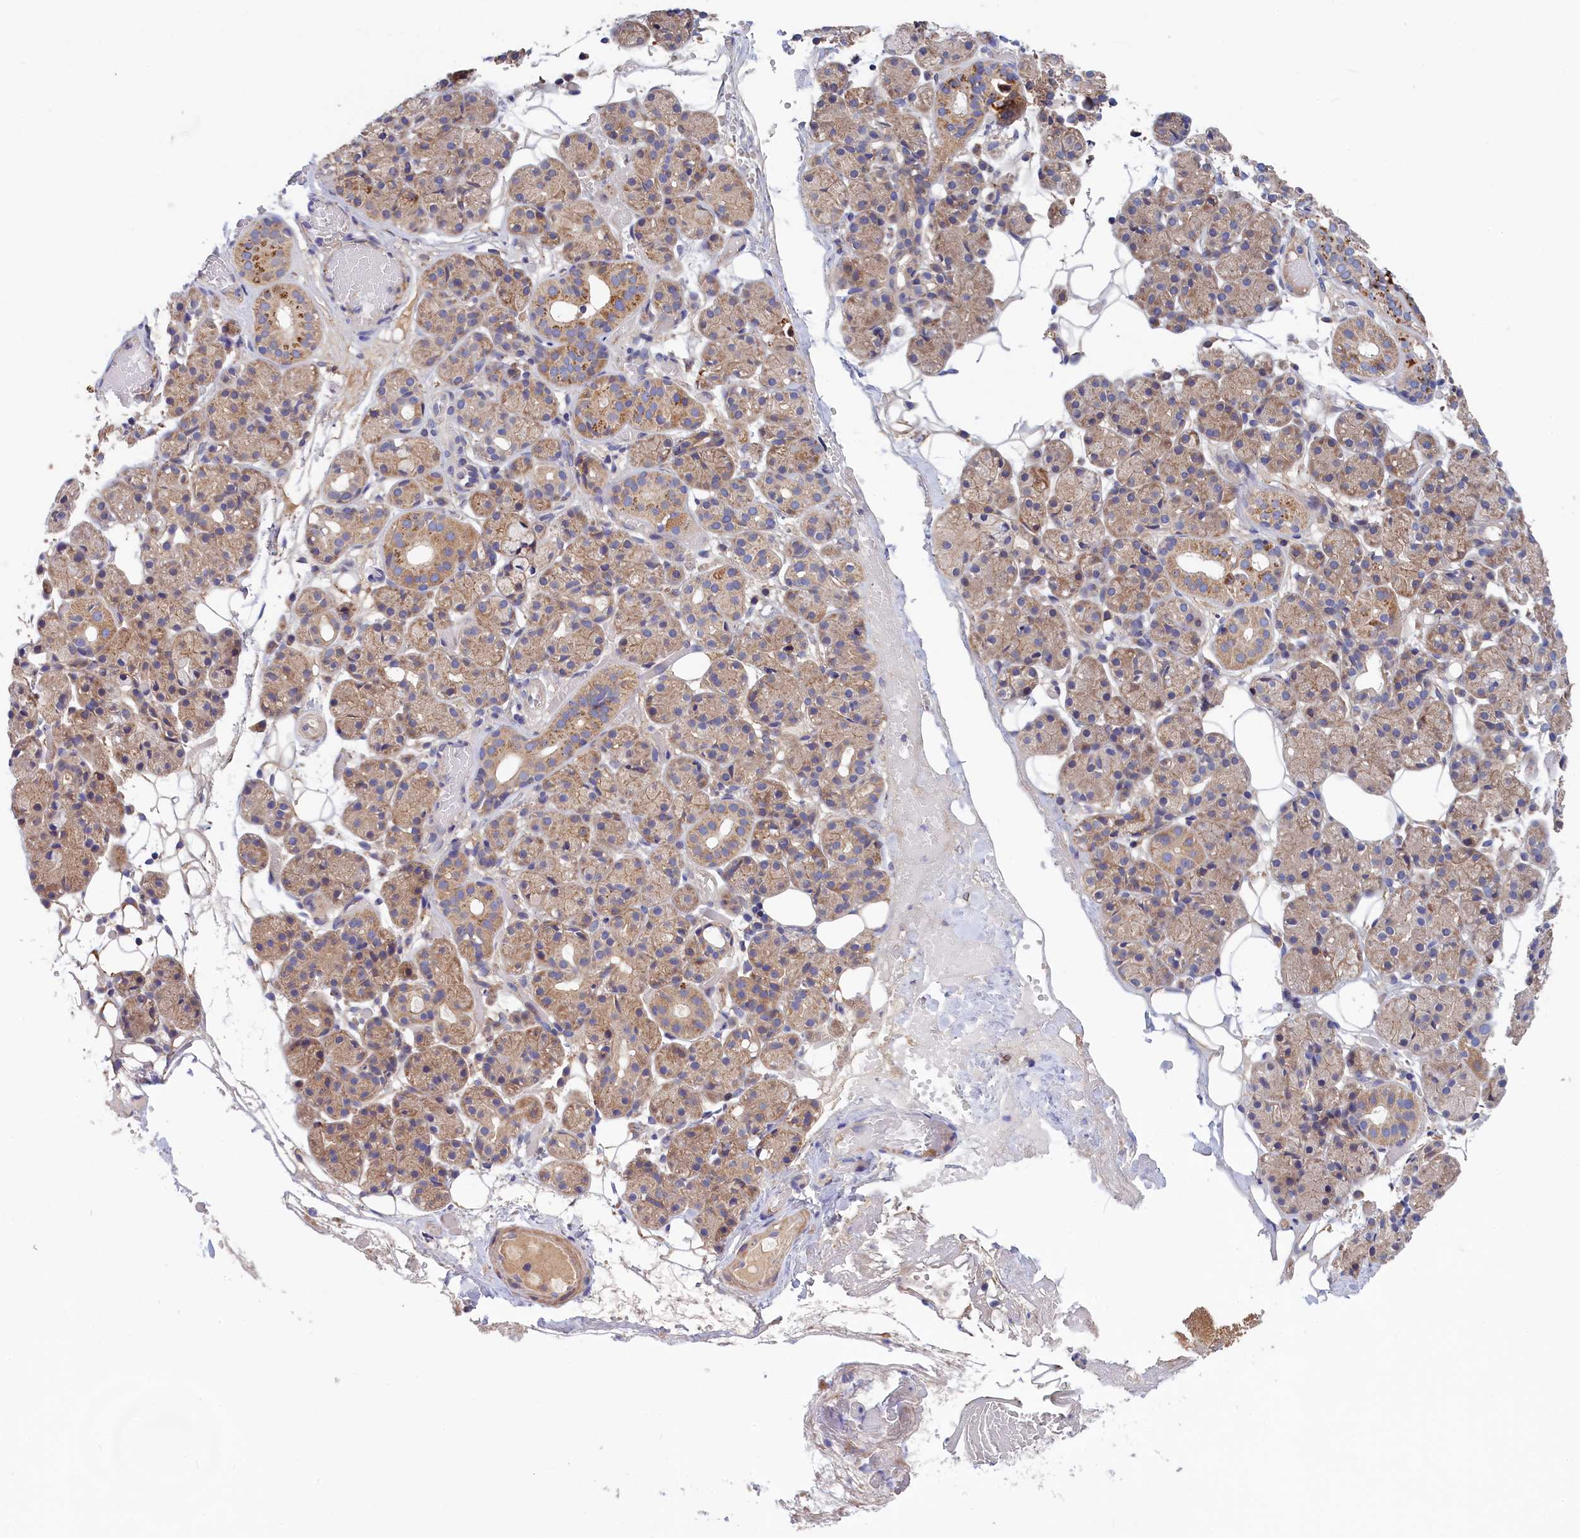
{"staining": {"intensity": "weak", "quantity": "25%-75%", "location": "cytoplasmic/membranous"}, "tissue": "salivary gland", "cell_type": "Glandular cells", "image_type": "normal", "snomed": [{"axis": "morphology", "description": "Normal tissue, NOS"}, {"axis": "topography", "description": "Salivary gland"}], "caption": "The immunohistochemical stain shows weak cytoplasmic/membranous expression in glandular cells of normal salivary gland. (brown staining indicates protein expression, while blue staining denotes nuclei).", "gene": "CRACD", "patient": {"sex": "male", "age": 63}}